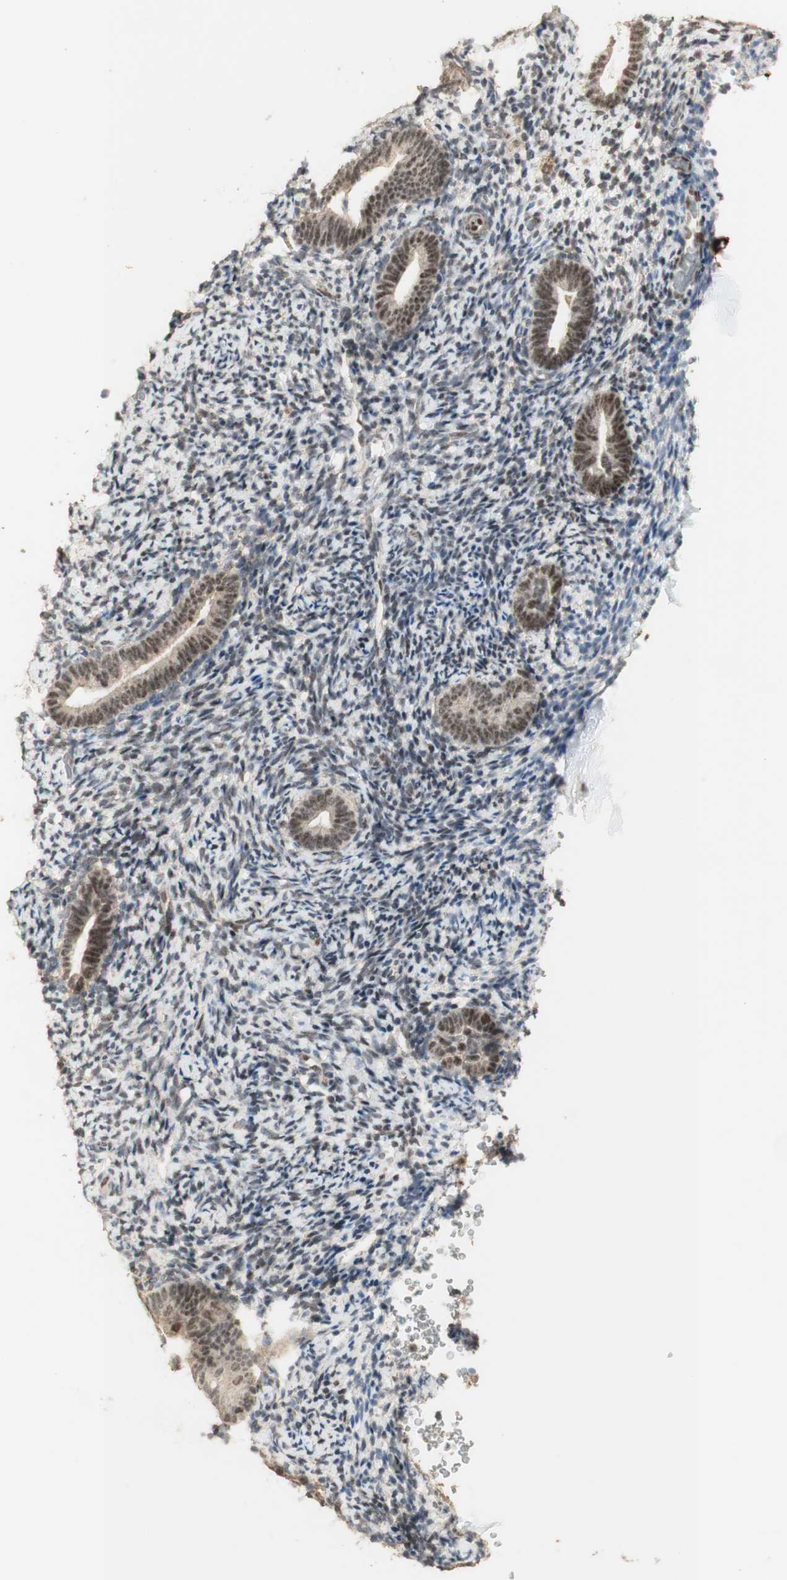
{"staining": {"intensity": "weak", "quantity": "25%-75%", "location": "cytoplasmic/membranous"}, "tissue": "endometrium", "cell_type": "Cells in endometrial stroma", "image_type": "normal", "snomed": [{"axis": "morphology", "description": "Normal tissue, NOS"}, {"axis": "topography", "description": "Endometrium"}], "caption": "Immunohistochemistry (IHC) (DAB (3,3'-diaminobenzidine)) staining of normal human endometrium exhibits weak cytoplasmic/membranous protein staining in approximately 25%-75% of cells in endometrial stroma.", "gene": "FOXP1", "patient": {"sex": "female", "age": 51}}